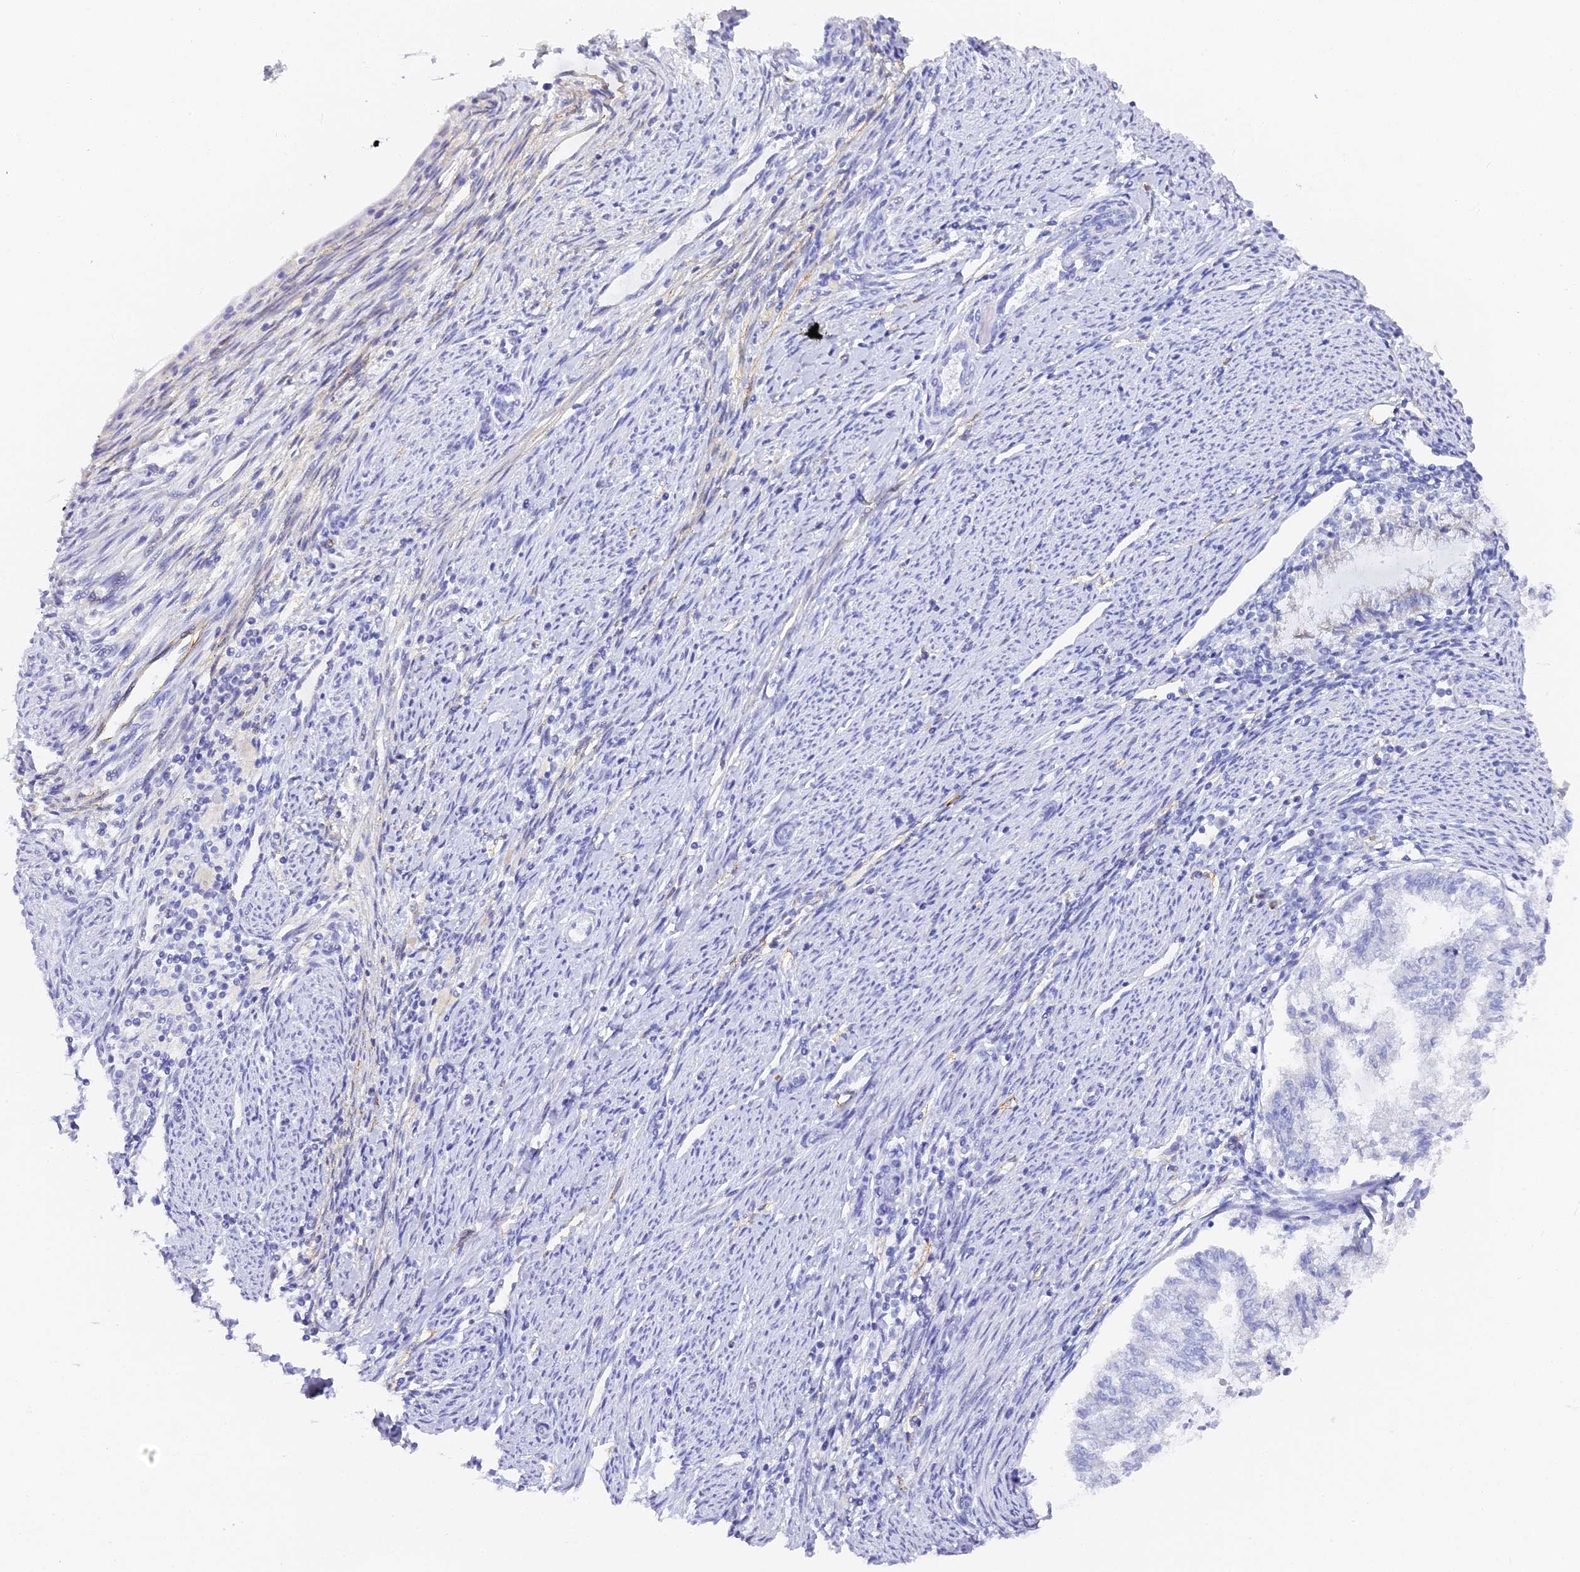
{"staining": {"intensity": "negative", "quantity": "none", "location": "none"}, "tissue": "endometrial cancer", "cell_type": "Tumor cells", "image_type": "cancer", "snomed": [{"axis": "morphology", "description": "Adenocarcinoma, NOS"}, {"axis": "topography", "description": "Endometrium"}], "caption": "There is no significant staining in tumor cells of endometrial cancer.", "gene": "GJA1", "patient": {"sex": "female", "age": 79}}